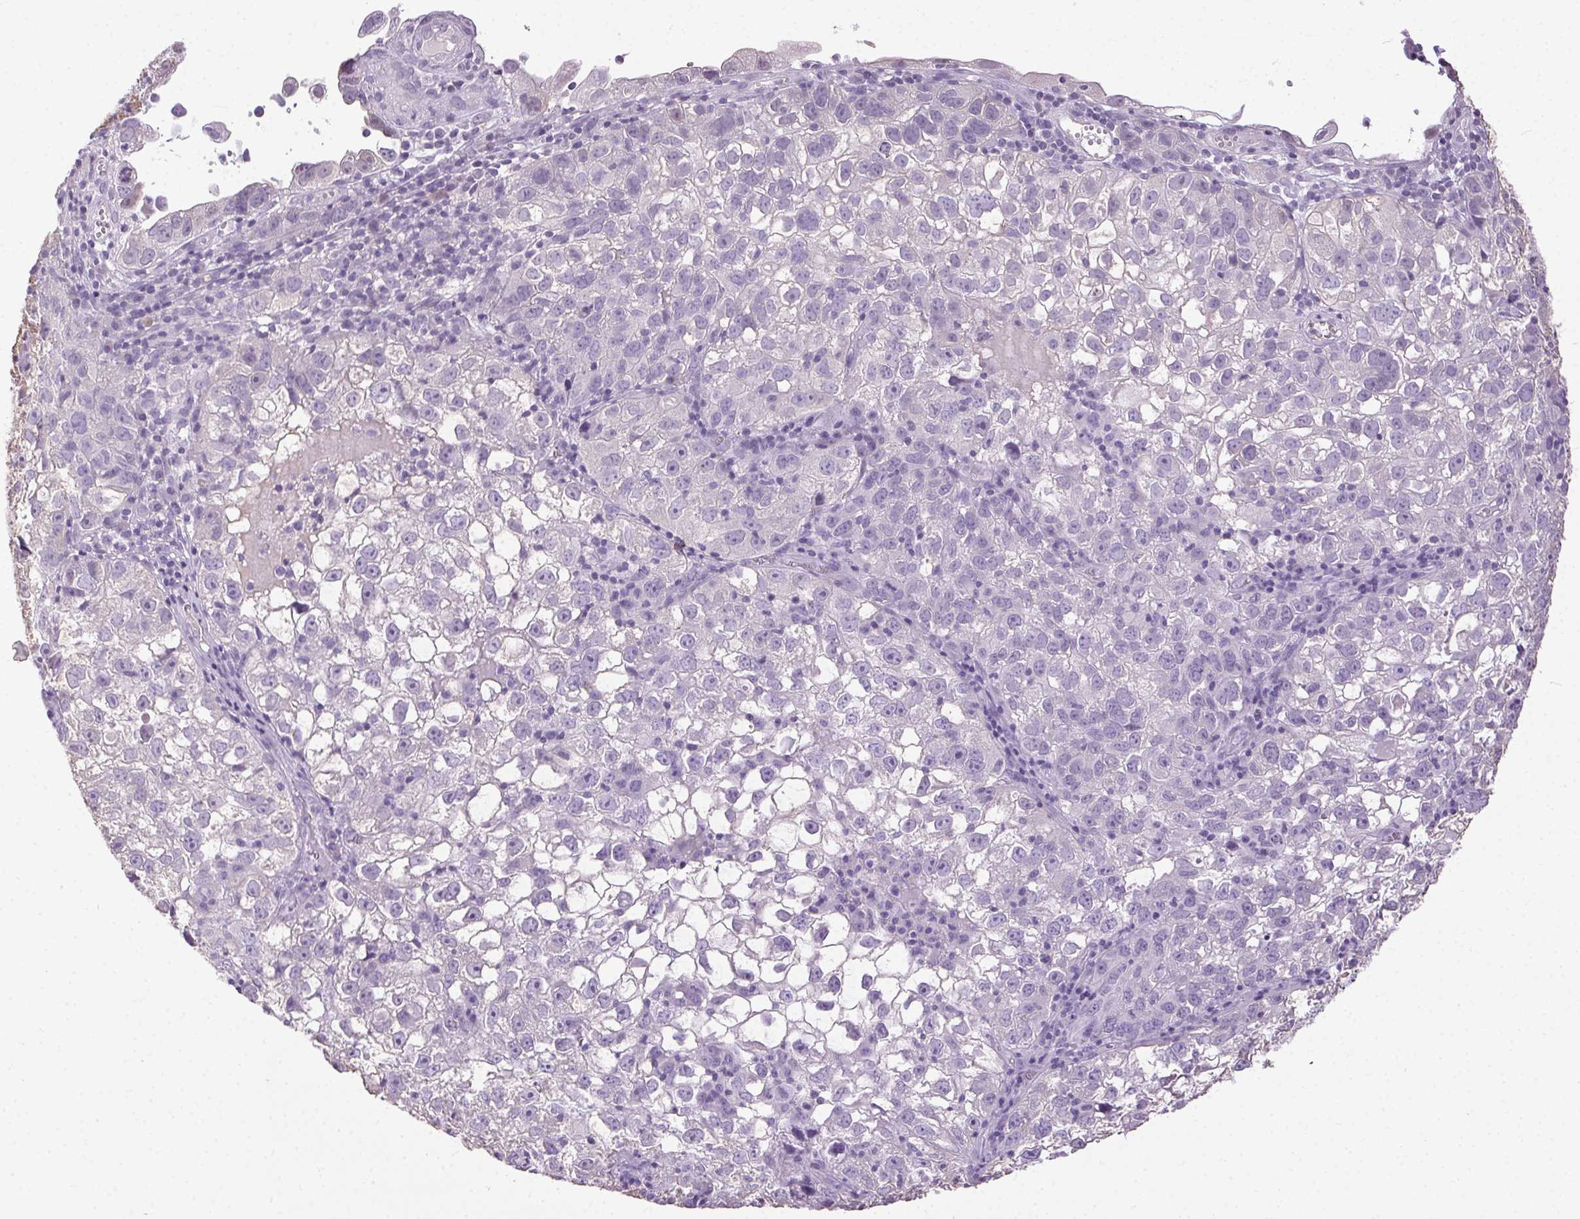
{"staining": {"intensity": "negative", "quantity": "none", "location": "none"}, "tissue": "cervical cancer", "cell_type": "Tumor cells", "image_type": "cancer", "snomed": [{"axis": "morphology", "description": "Squamous cell carcinoma, NOS"}, {"axis": "topography", "description": "Cervix"}], "caption": "This is a micrograph of IHC staining of cervical cancer (squamous cell carcinoma), which shows no expression in tumor cells.", "gene": "SYCE2", "patient": {"sex": "female", "age": 55}}